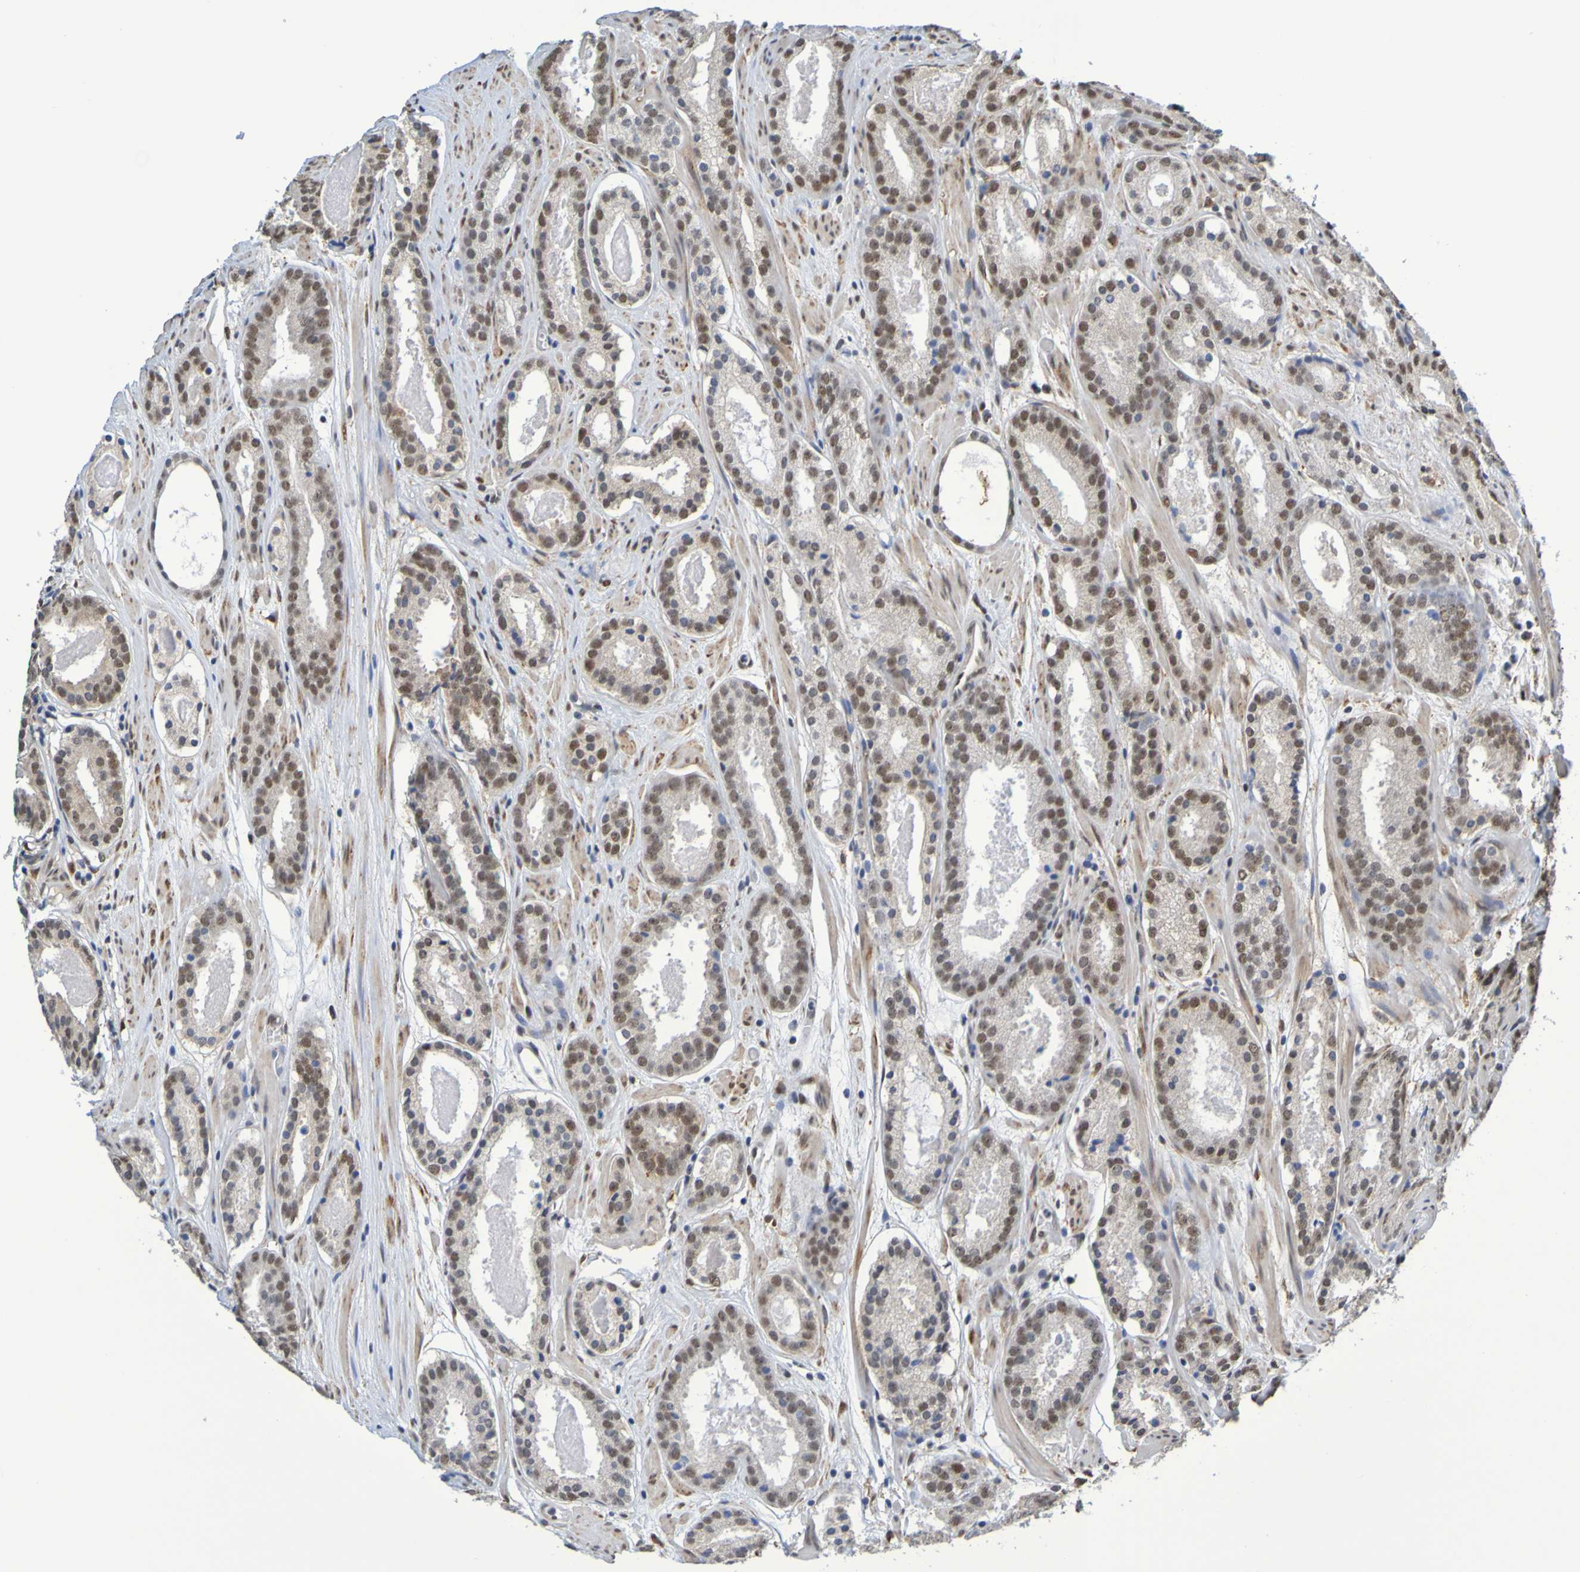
{"staining": {"intensity": "moderate", "quantity": ">75%", "location": "nuclear"}, "tissue": "prostate cancer", "cell_type": "Tumor cells", "image_type": "cancer", "snomed": [{"axis": "morphology", "description": "Adenocarcinoma, Low grade"}, {"axis": "topography", "description": "Prostate"}], "caption": "Prostate cancer (low-grade adenocarcinoma) stained for a protein (brown) displays moderate nuclear positive staining in about >75% of tumor cells.", "gene": "HDAC2", "patient": {"sex": "male", "age": 69}}